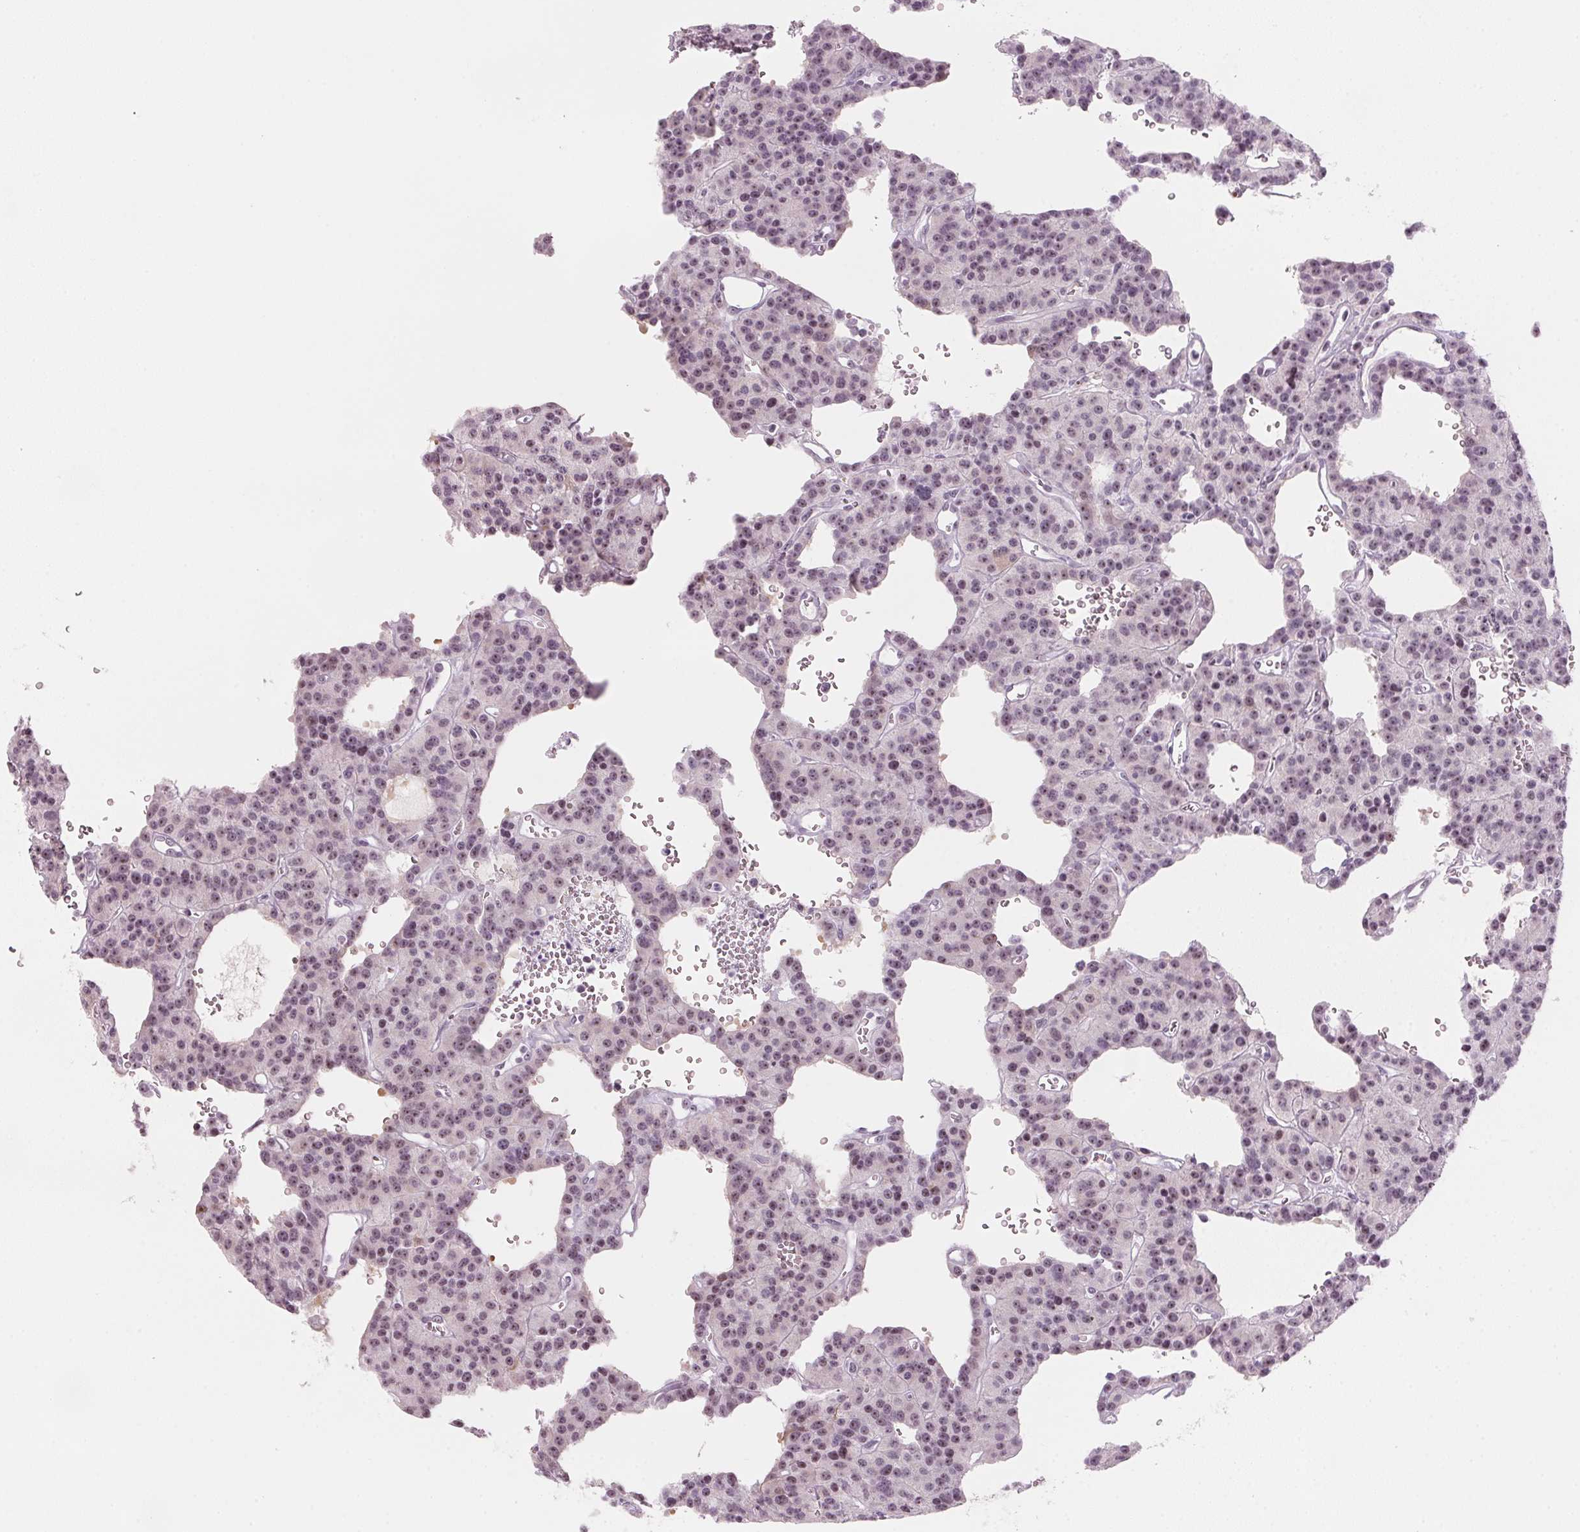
{"staining": {"intensity": "weak", "quantity": ">75%", "location": "nuclear"}, "tissue": "carcinoid", "cell_type": "Tumor cells", "image_type": "cancer", "snomed": [{"axis": "morphology", "description": "Carcinoid, malignant, NOS"}, {"axis": "topography", "description": "Lung"}], "caption": "Approximately >75% of tumor cells in human carcinoid (malignant) display weak nuclear protein expression as visualized by brown immunohistochemical staining.", "gene": "DNTTIP2", "patient": {"sex": "female", "age": 71}}